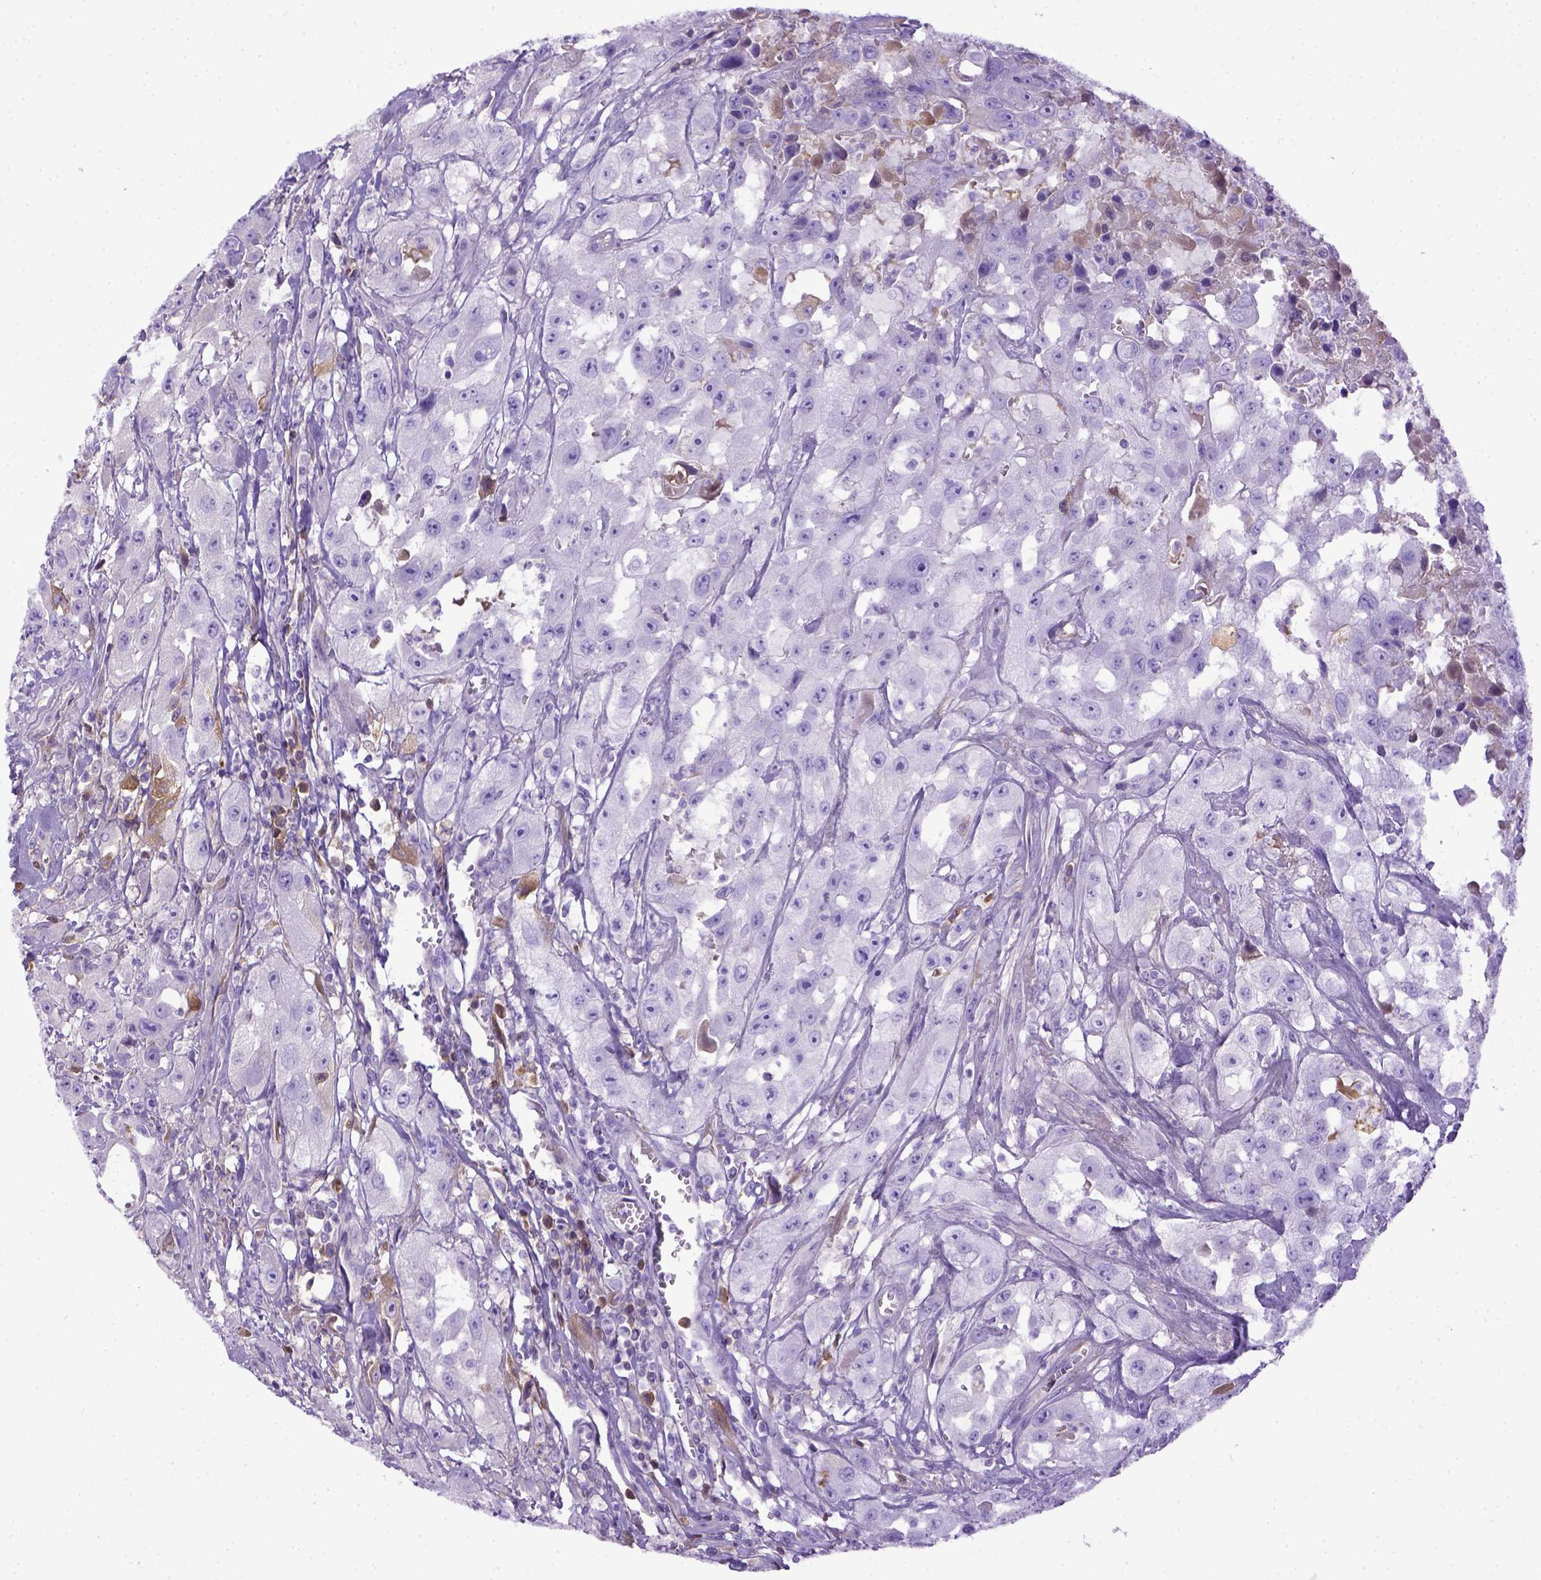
{"staining": {"intensity": "negative", "quantity": "none", "location": "none"}, "tissue": "urothelial cancer", "cell_type": "Tumor cells", "image_type": "cancer", "snomed": [{"axis": "morphology", "description": "Urothelial carcinoma, High grade"}, {"axis": "topography", "description": "Urinary bladder"}], "caption": "Immunohistochemistry of urothelial cancer demonstrates no staining in tumor cells.", "gene": "ITIH4", "patient": {"sex": "male", "age": 79}}